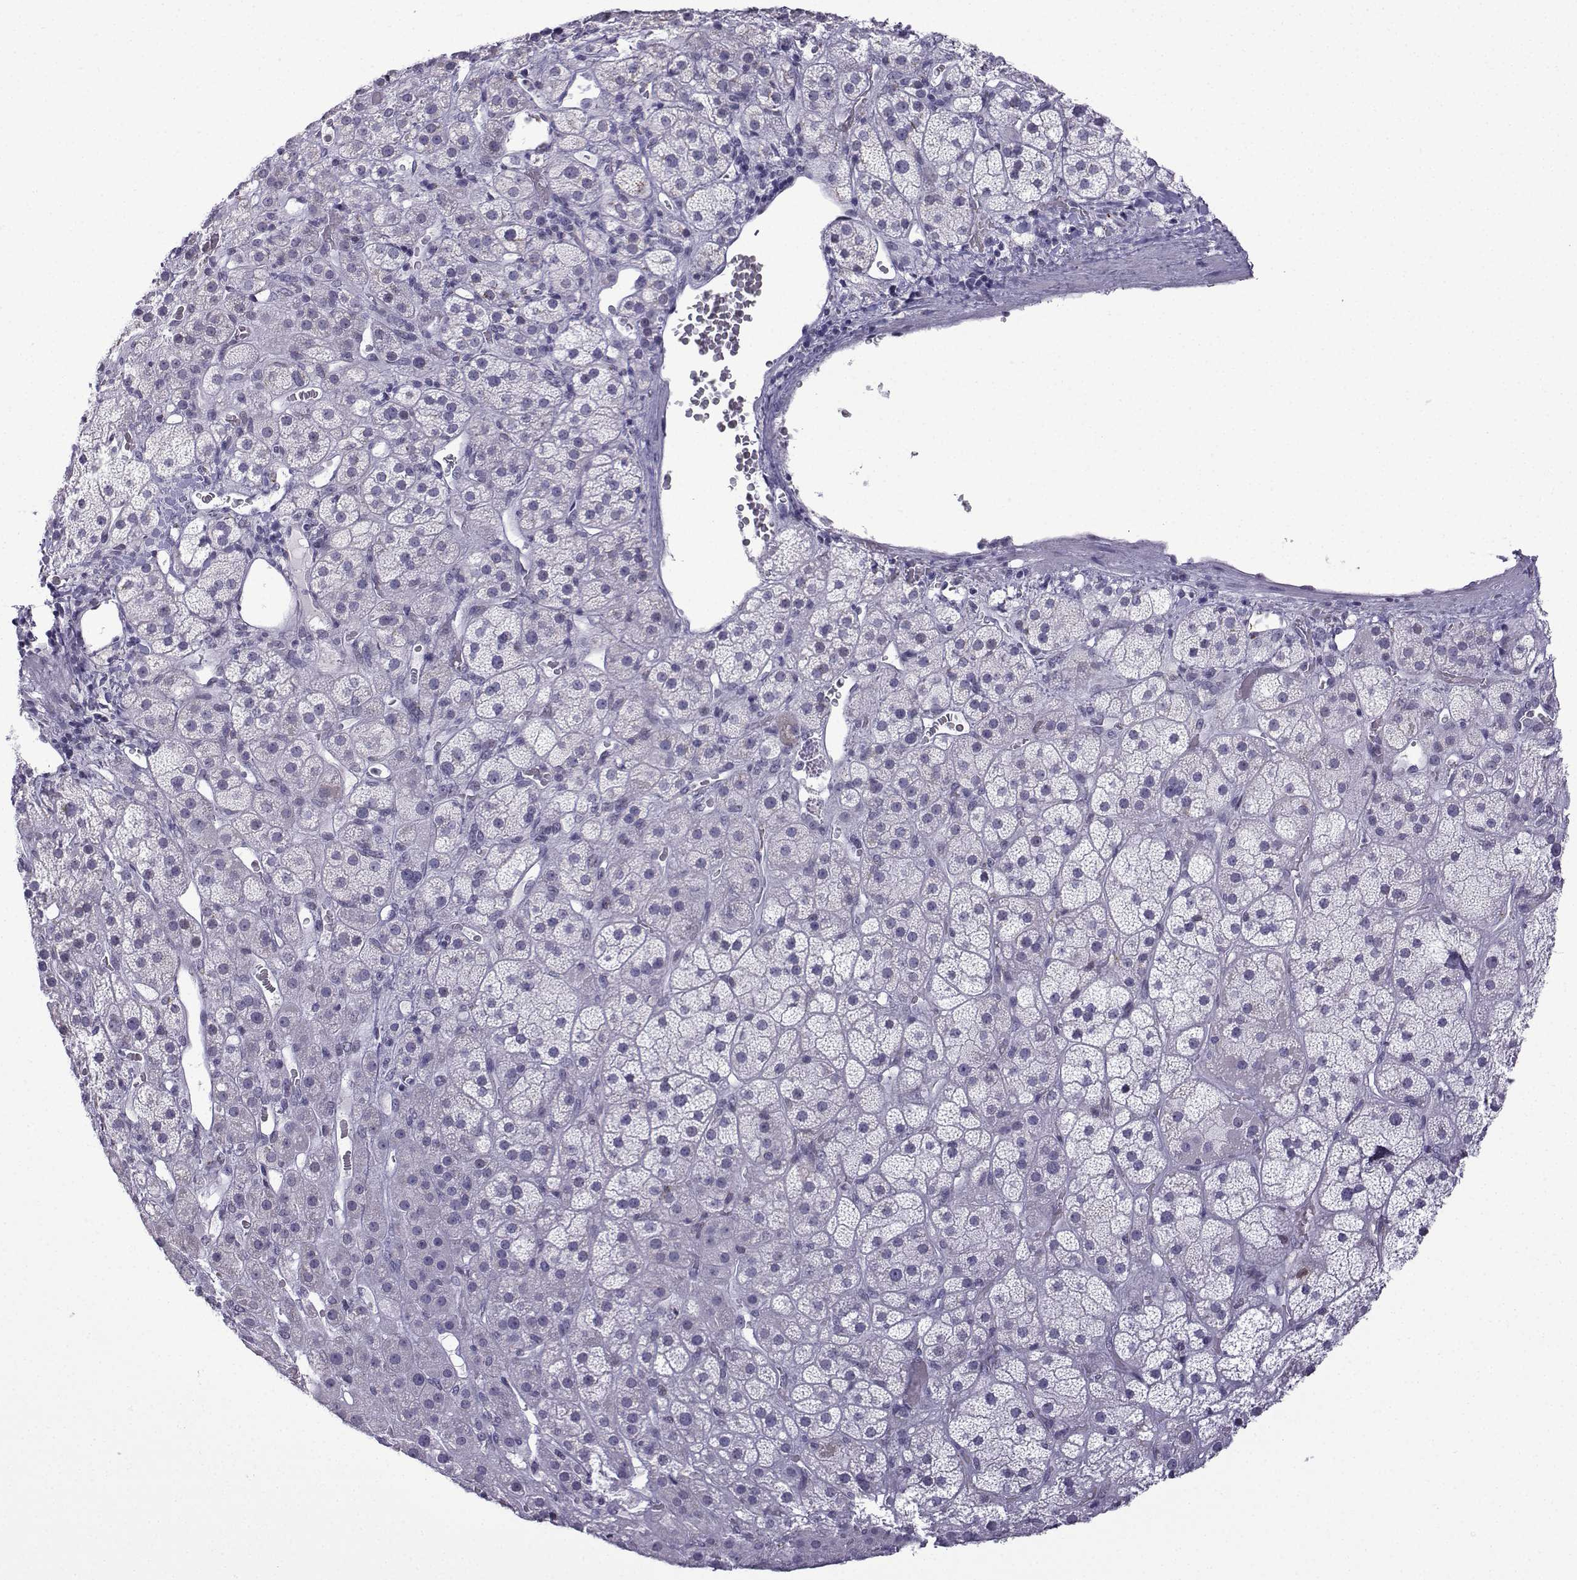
{"staining": {"intensity": "strong", "quantity": "<25%", "location": "cytoplasmic/membranous"}, "tissue": "adrenal gland", "cell_type": "Glandular cells", "image_type": "normal", "snomed": [{"axis": "morphology", "description": "Normal tissue, NOS"}, {"axis": "topography", "description": "Adrenal gland"}], "caption": "Strong cytoplasmic/membranous expression is identified in about <25% of glandular cells in normal adrenal gland.", "gene": "HTR7", "patient": {"sex": "male", "age": 57}}